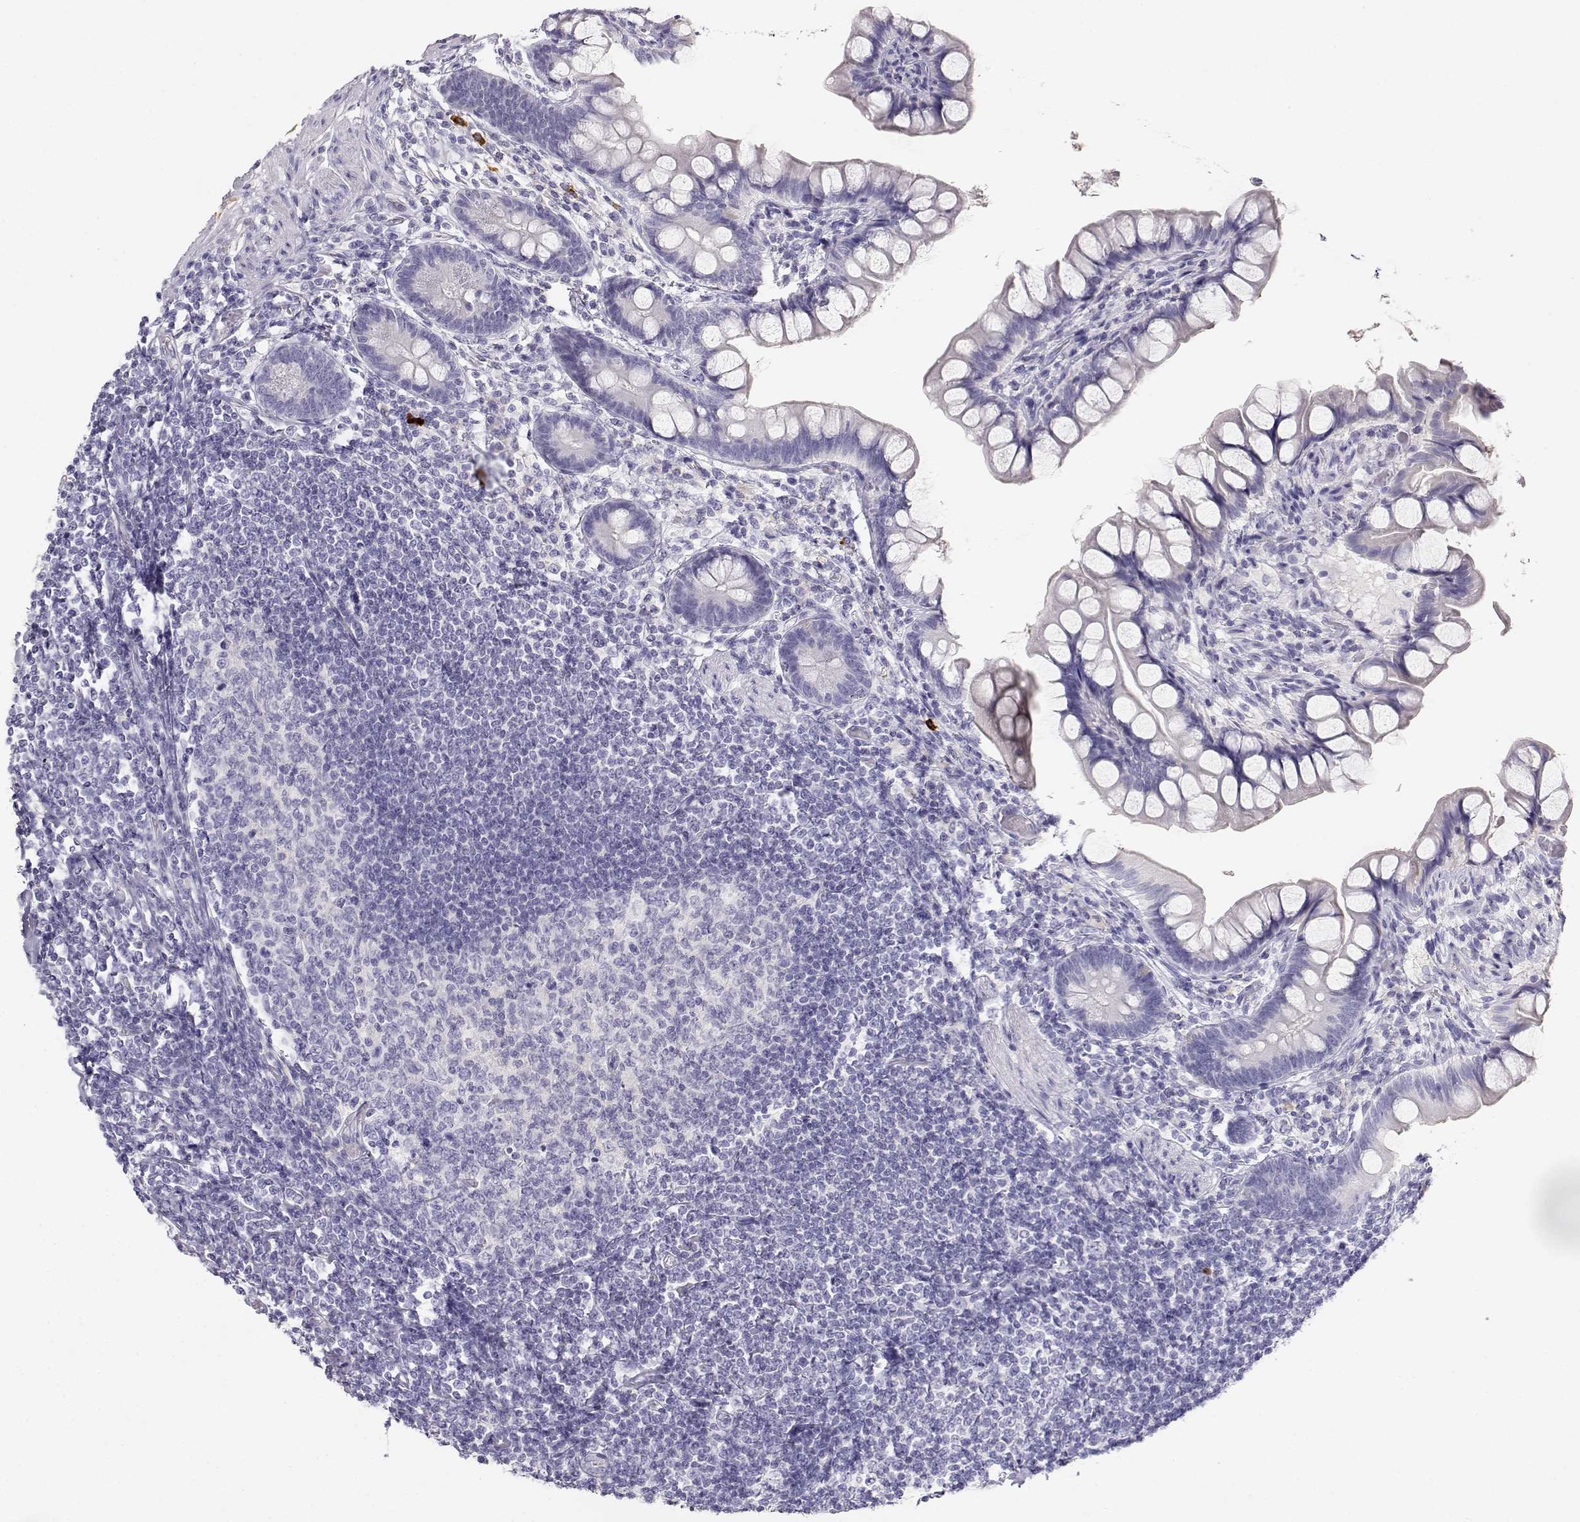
{"staining": {"intensity": "negative", "quantity": "none", "location": "none"}, "tissue": "small intestine", "cell_type": "Glandular cells", "image_type": "normal", "snomed": [{"axis": "morphology", "description": "Normal tissue, NOS"}, {"axis": "topography", "description": "Small intestine"}], "caption": "Protein analysis of benign small intestine reveals no significant positivity in glandular cells. Brightfield microscopy of IHC stained with DAB (brown) and hematoxylin (blue), captured at high magnification.", "gene": "GPR174", "patient": {"sex": "male", "age": 70}}